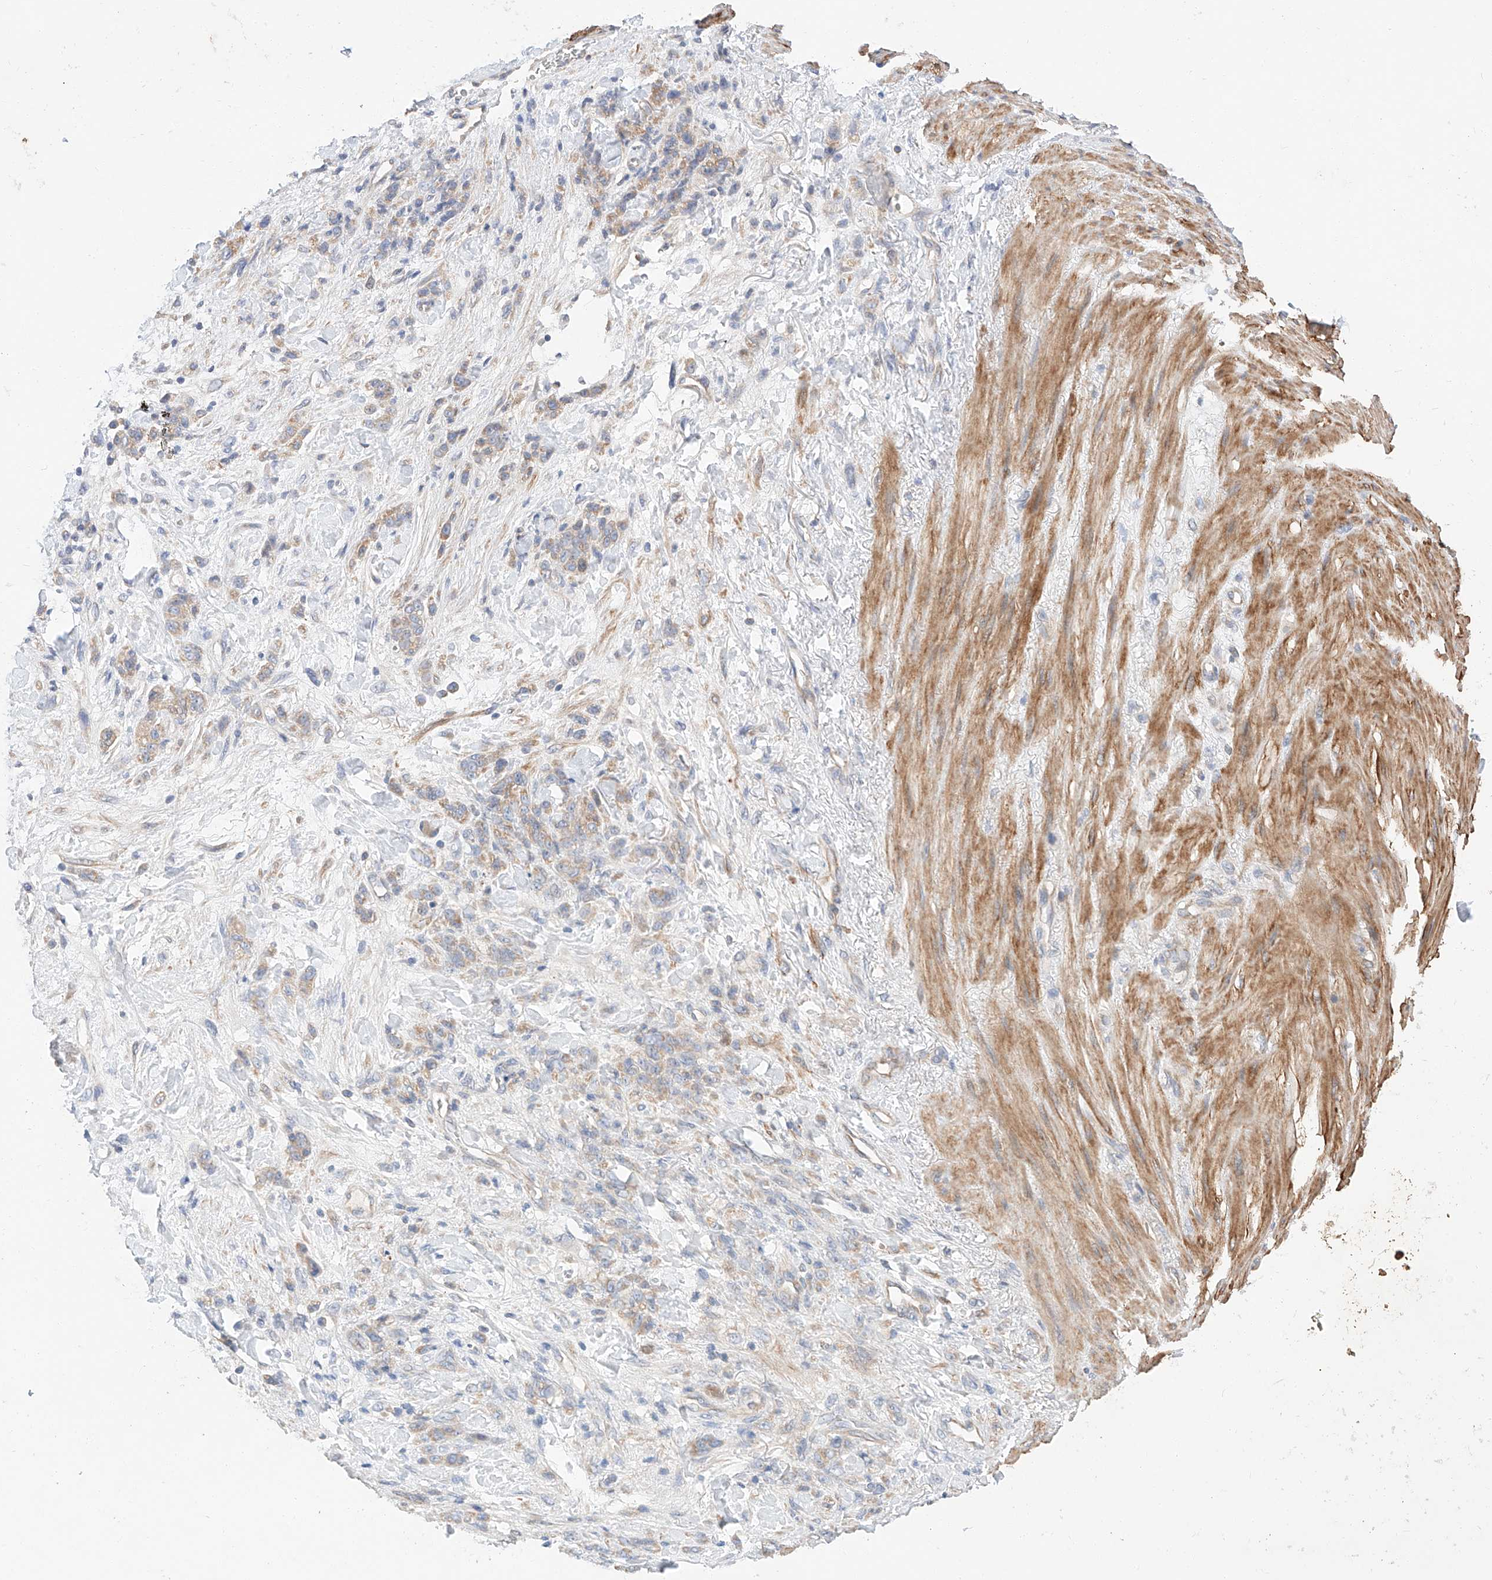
{"staining": {"intensity": "weak", "quantity": ">75%", "location": "cytoplasmic/membranous"}, "tissue": "stomach cancer", "cell_type": "Tumor cells", "image_type": "cancer", "snomed": [{"axis": "morphology", "description": "Normal tissue, NOS"}, {"axis": "morphology", "description": "Adenocarcinoma, NOS"}, {"axis": "topography", "description": "Stomach"}], "caption": "Immunohistochemical staining of adenocarcinoma (stomach) demonstrates low levels of weak cytoplasmic/membranous protein staining in about >75% of tumor cells.", "gene": "C6orf118", "patient": {"sex": "male", "age": 82}}